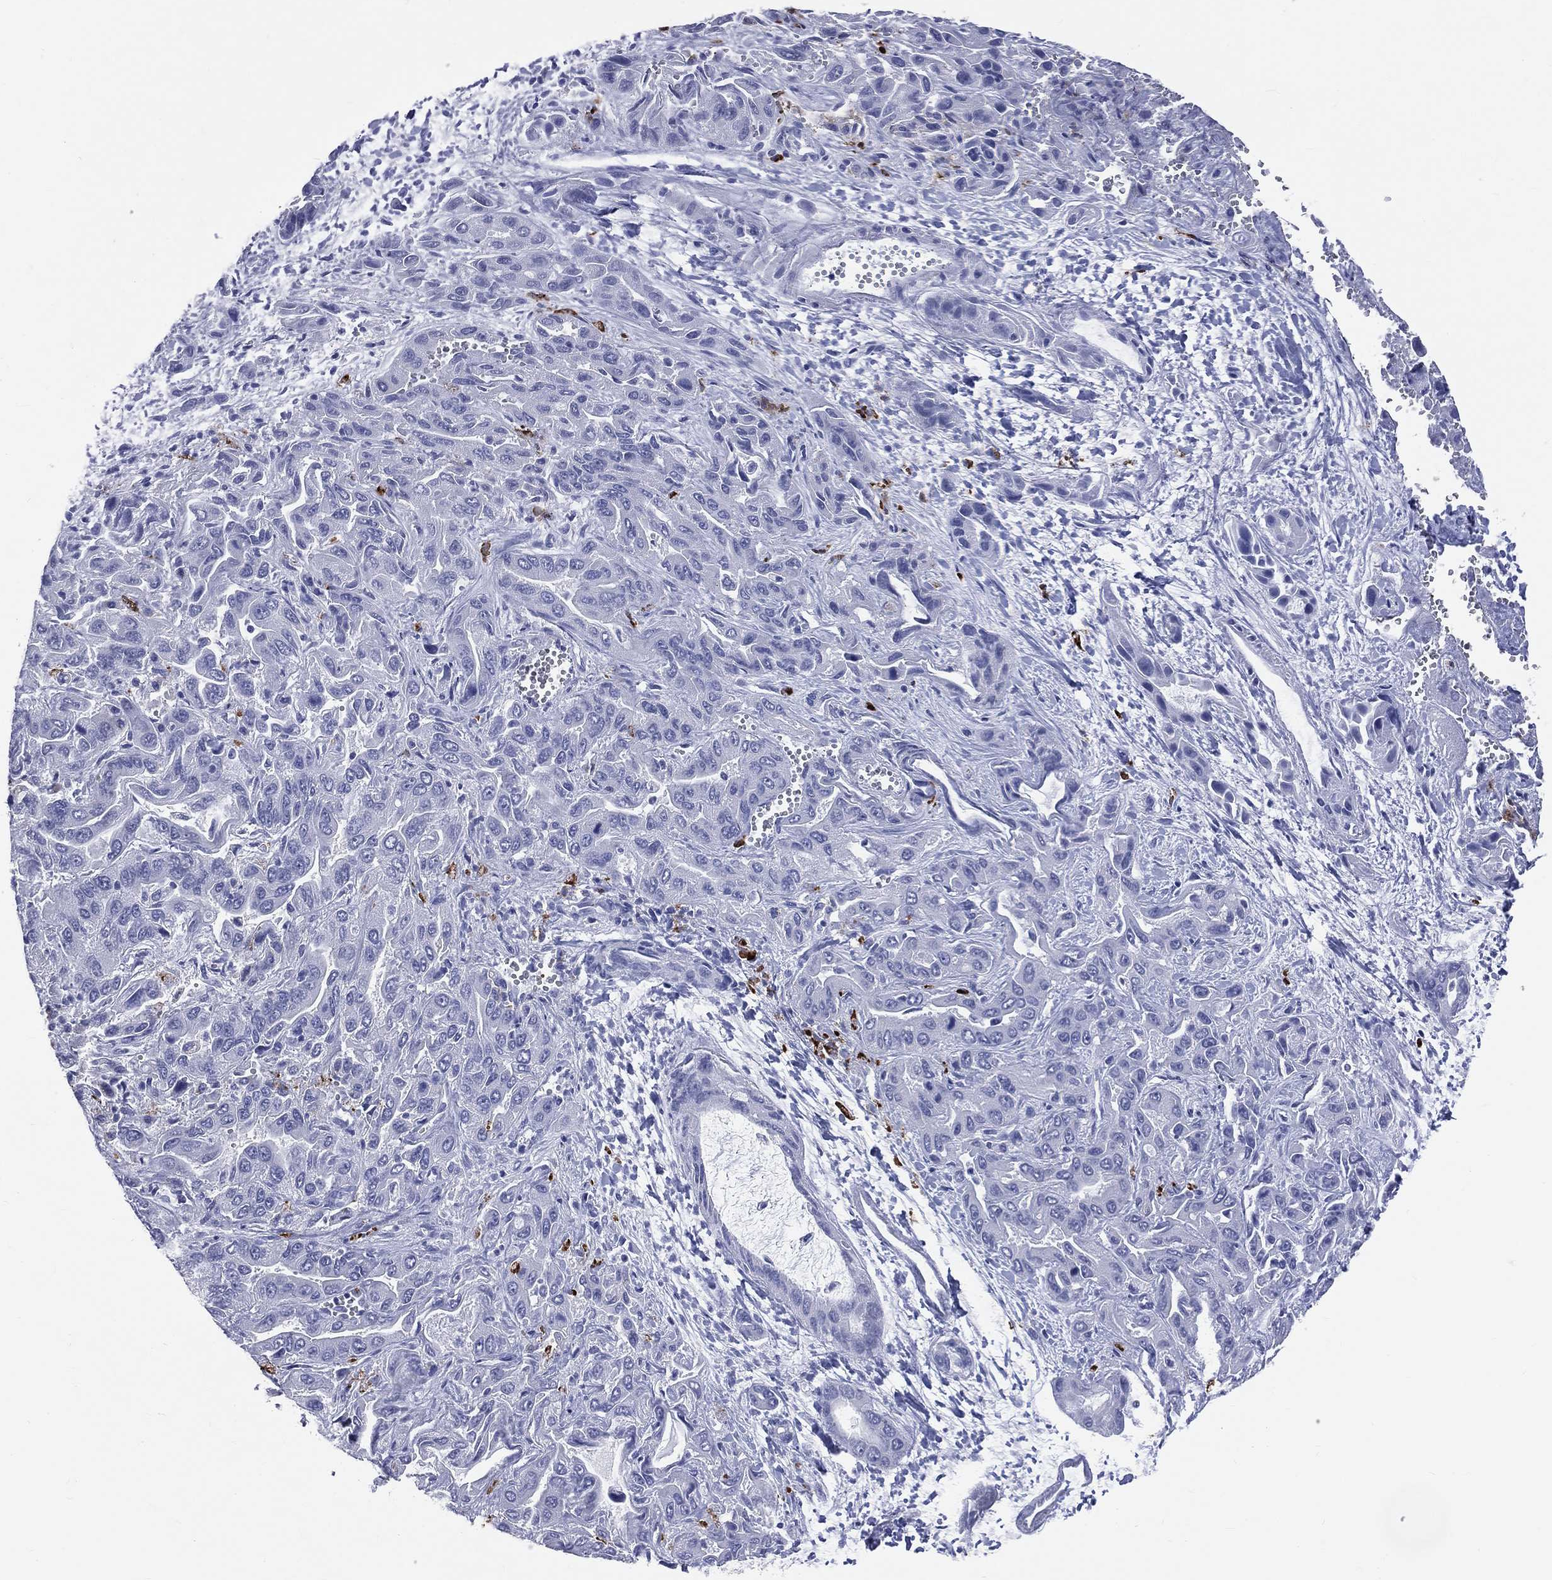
{"staining": {"intensity": "negative", "quantity": "none", "location": "none"}, "tissue": "liver cancer", "cell_type": "Tumor cells", "image_type": "cancer", "snomed": [{"axis": "morphology", "description": "Cholangiocarcinoma"}, {"axis": "topography", "description": "Liver"}], "caption": "This is an IHC image of liver cancer (cholangiocarcinoma). There is no expression in tumor cells.", "gene": "PGLYRP1", "patient": {"sex": "female", "age": 52}}